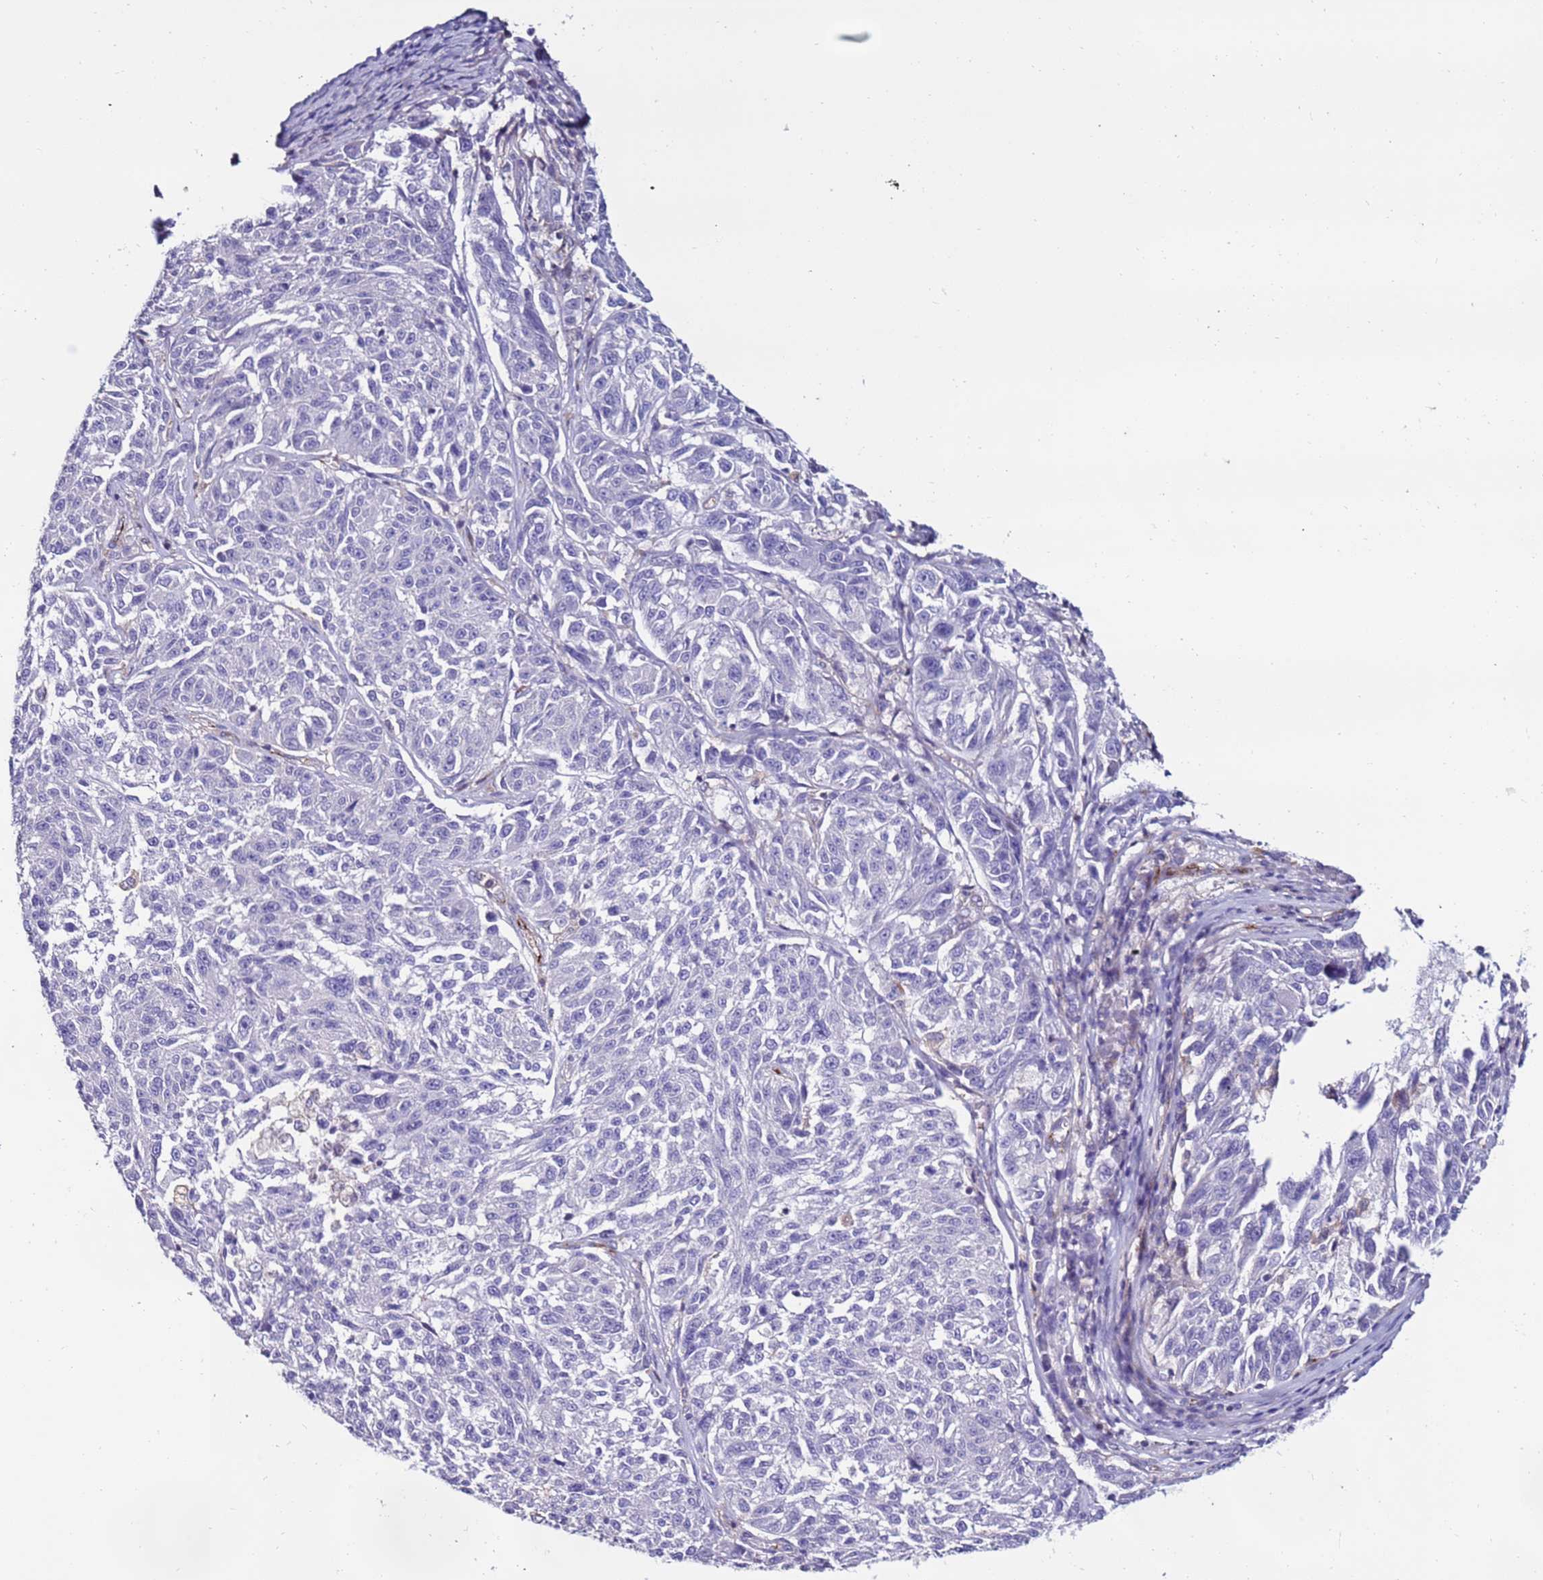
{"staining": {"intensity": "negative", "quantity": "none", "location": "none"}, "tissue": "melanoma", "cell_type": "Tumor cells", "image_type": "cancer", "snomed": [{"axis": "morphology", "description": "Malignant melanoma, NOS"}, {"axis": "topography", "description": "Skin"}], "caption": "The photomicrograph demonstrates no staining of tumor cells in melanoma.", "gene": "CLEC4M", "patient": {"sex": "male", "age": 53}}